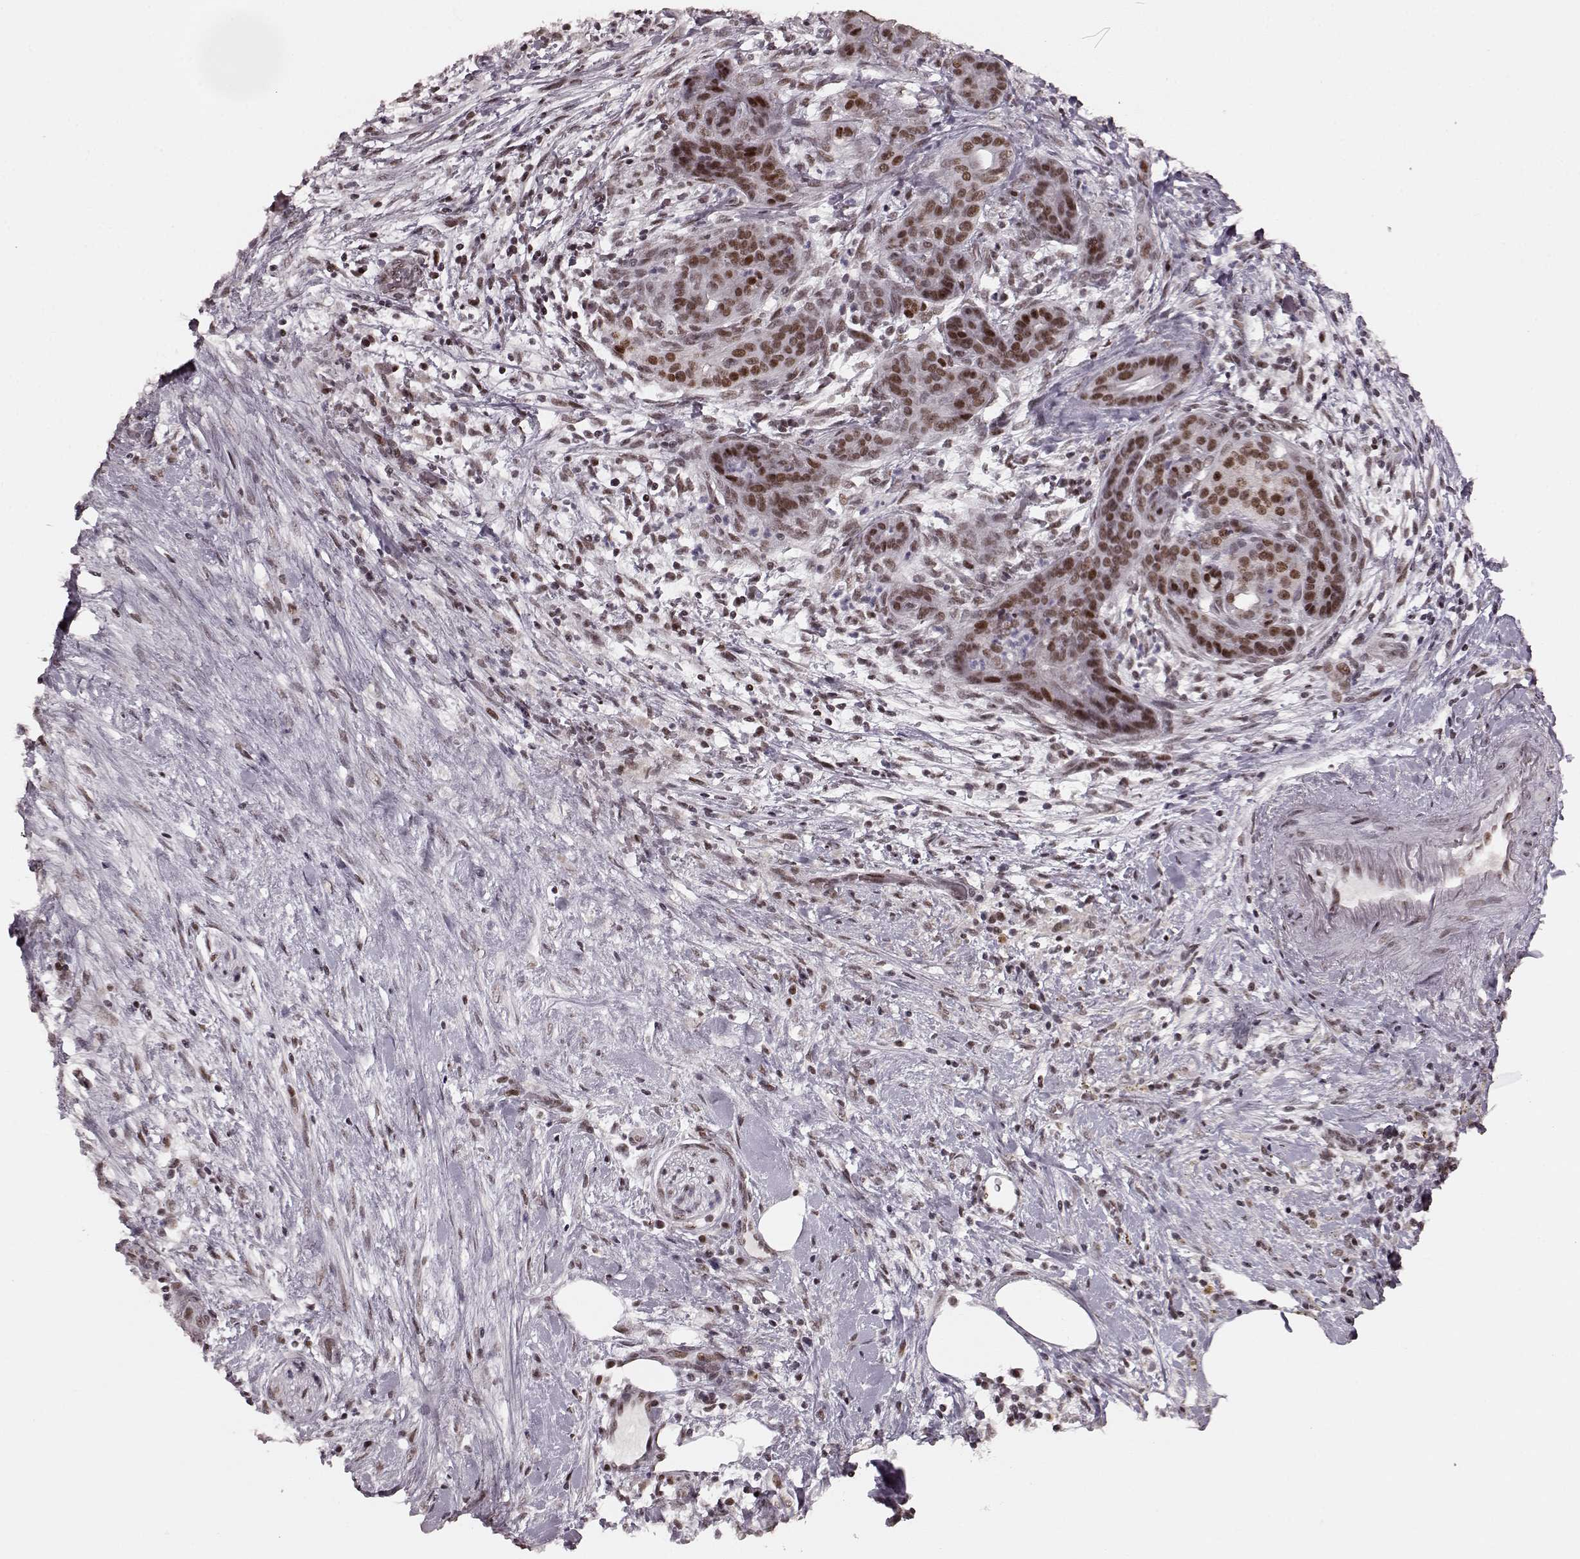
{"staining": {"intensity": "moderate", "quantity": ">75%", "location": "nuclear"}, "tissue": "pancreatic cancer", "cell_type": "Tumor cells", "image_type": "cancer", "snomed": [{"axis": "morphology", "description": "Adenocarcinoma, NOS"}, {"axis": "topography", "description": "Pancreas"}], "caption": "Adenocarcinoma (pancreatic) was stained to show a protein in brown. There is medium levels of moderate nuclear staining in about >75% of tumor cells.", "gene": "NR2C1", "patient": {"sex": "male", "age": 44}}